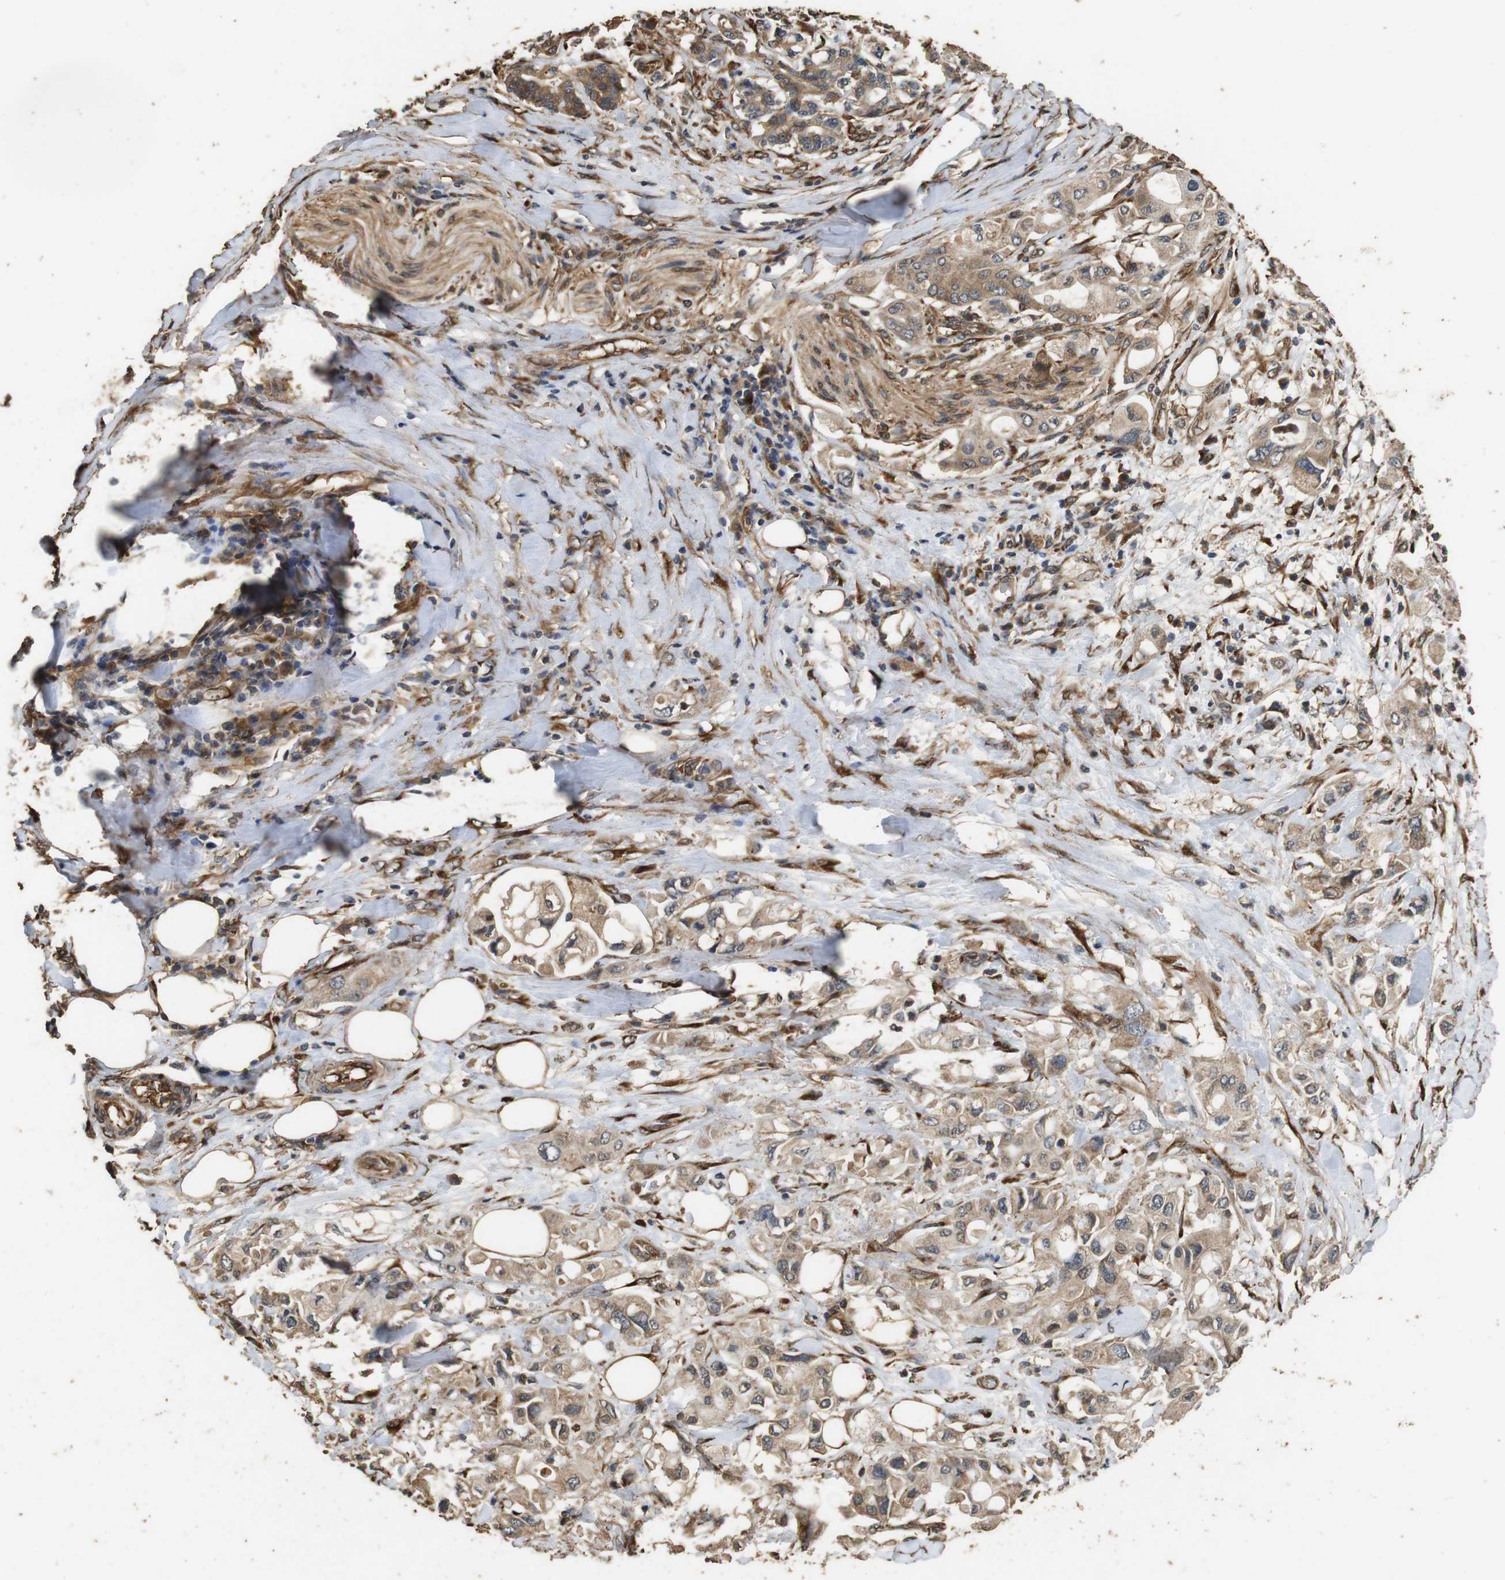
{"staining": {"intensity": "moderate", "quantity": ">75%", "location": "cytoplasmic/membranous"}, "tissue": "pancreatic cancer", "cell_type": "Tumor cells", "image_type": "cancer", "snomed": [{"axis": "morphology", "description": "Adenocarcinoma, NOS"}, {"axis": "topography", "description": "Pancreas"}], "caption": "Pancreatic cancer (adenocarcinoma) tissue displays moderate cytoplasmic/membranous expression in about >75% of tumor cells, visualized by immunohistochemistry. Nuclei are stained in blue.", "gene": "CNPY4", "patient": {"sex": "female", "age": 56}}